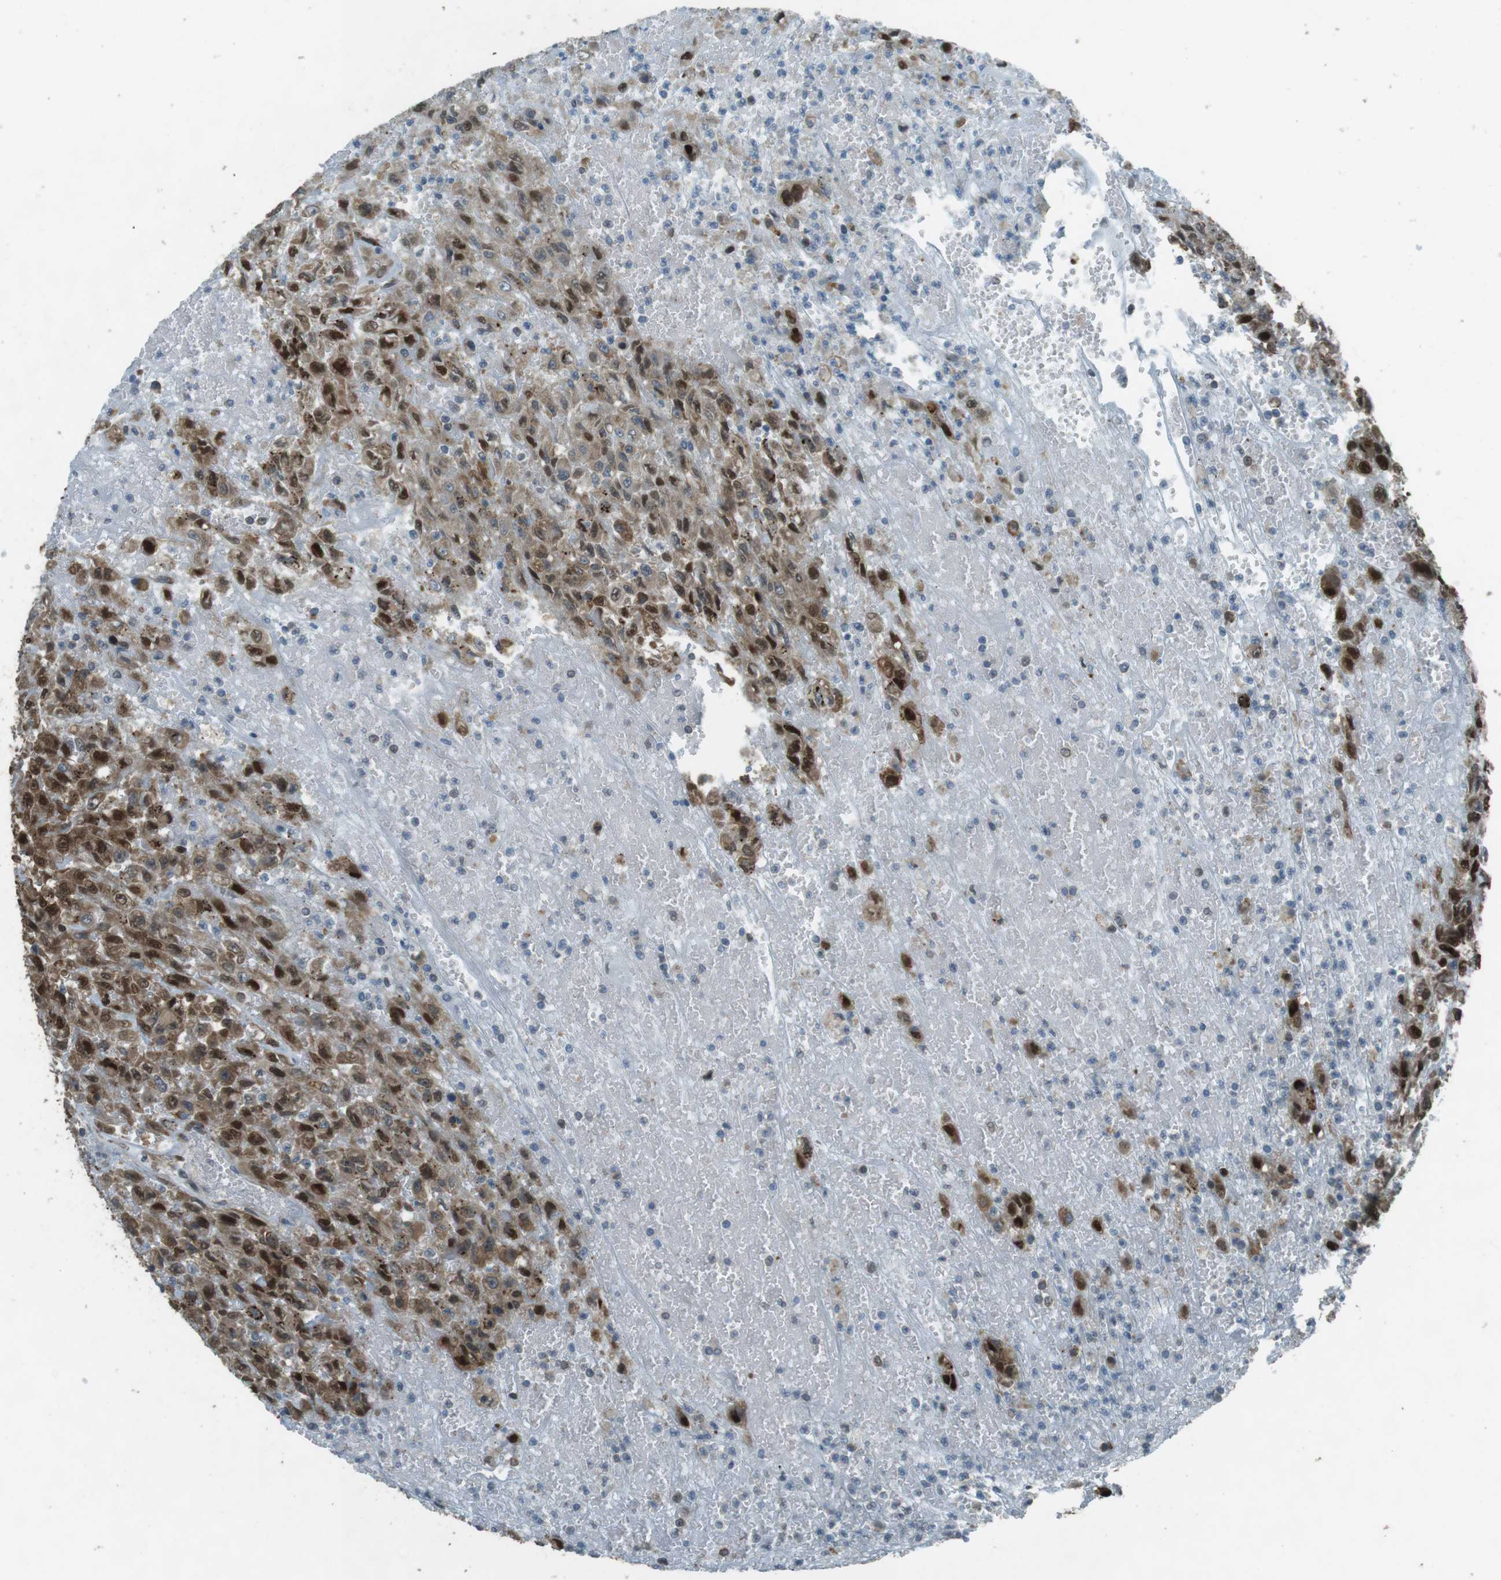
{"staining": {"intensity": "moderate", "quantity": ">75%", "location": "cytoplasmic/membranous,nuclear"}, "tissue": "urothelial cancer", "cell_type": "Tumor cells", "image_type": "cancer", "snomed": [{"axis": "morphology", "description": "Urothelial carcinoma, High grade"}, {"axis": "topography", "description": "Urinary bladder"}], "caption": "A medium amount of moderate cytoplasmic/membranous and nuclear staining is identified in about >75% of tumor cells in urothelial carcinoma (high-grade) tissue. The staining was performed using DAB (3,3'-diaminobenzidine) to visualize the protein expression in brown, while the nuclei were stained in blue with hematoxylin (Magnification: 20x).", "gene": "ZNF330", "patient": {"sex": "male", "age": 46}}